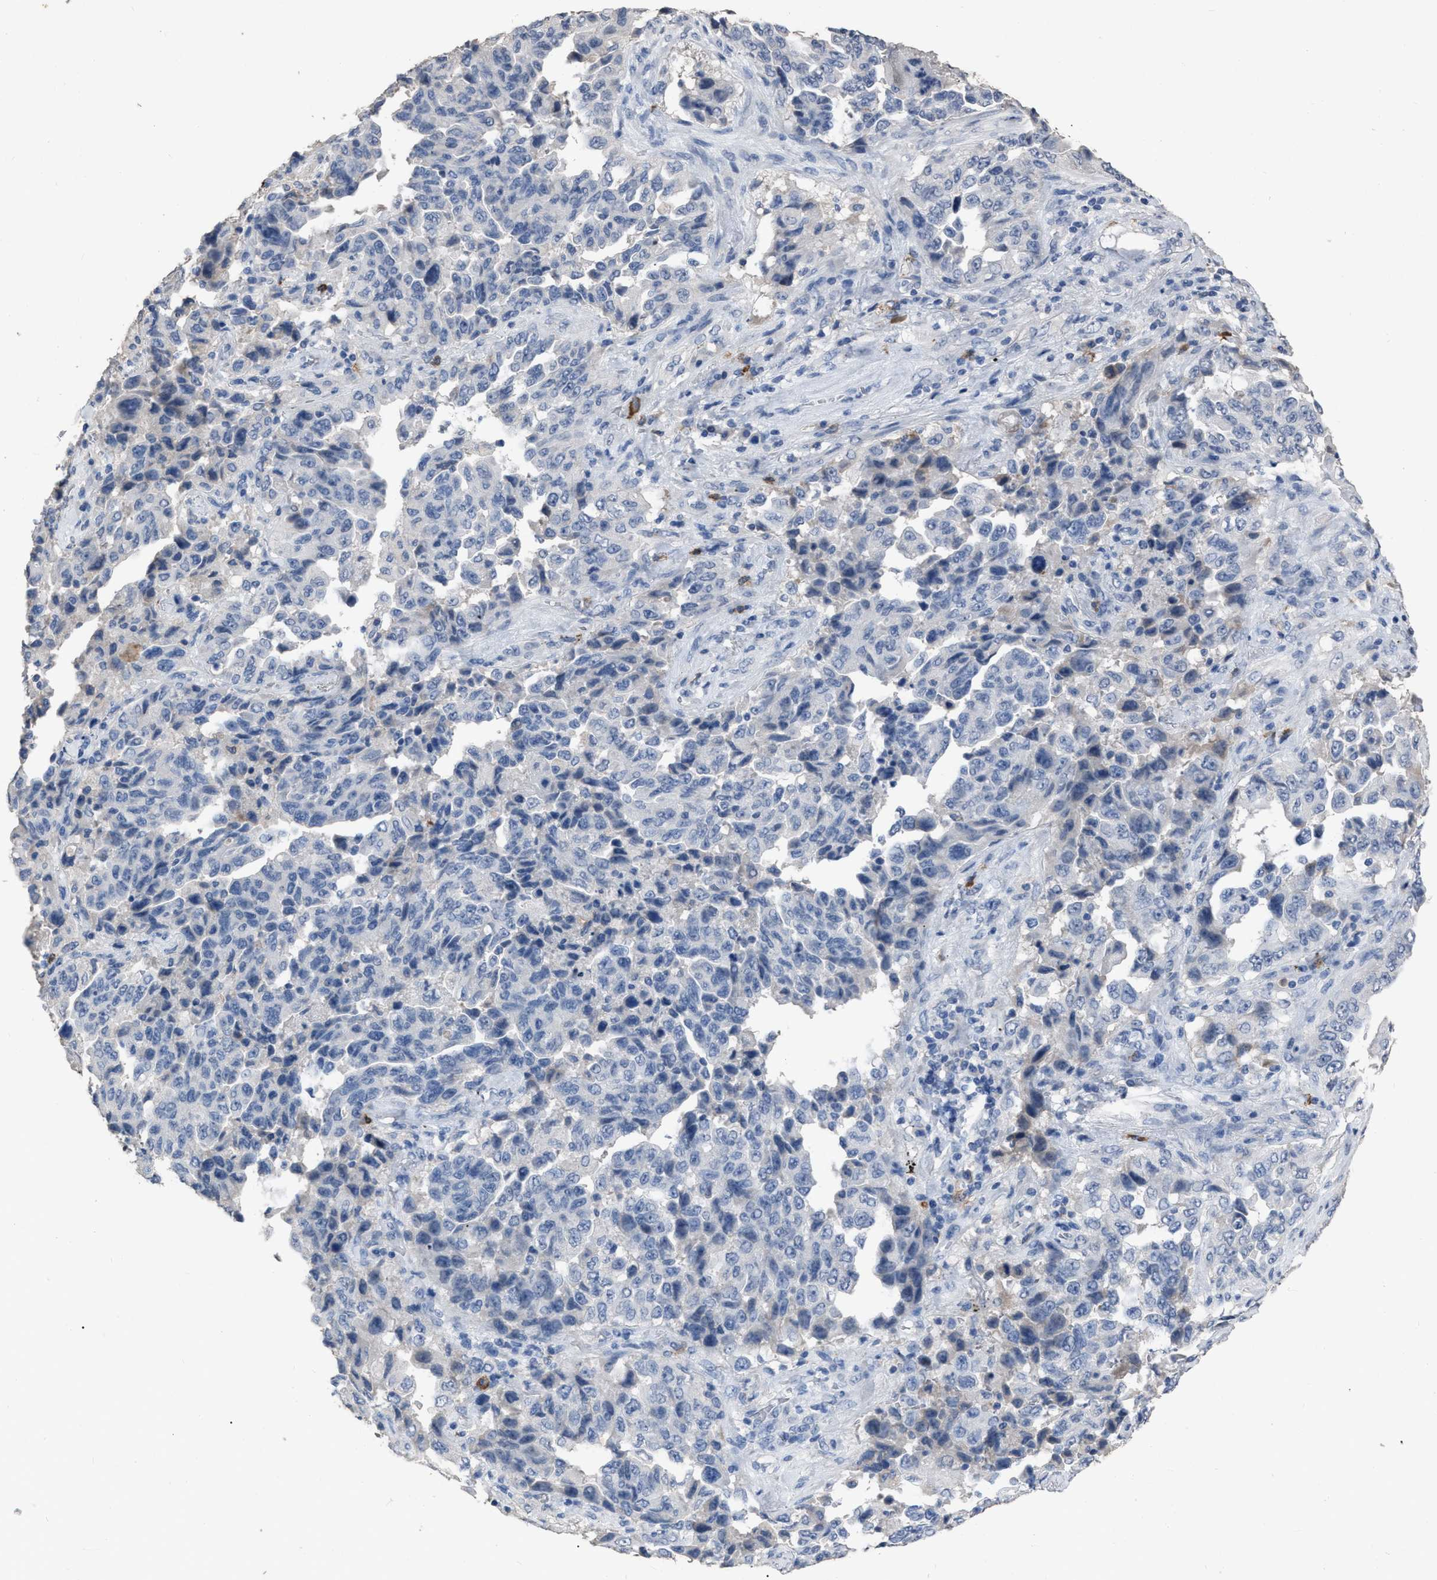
{"staining": {"intensity": "negative", "quantity": "none", "location": "none"}, "tissue": "lung cancer", "cell_type": "Tumor cells", "image_type": "cancer", "snomed": [{"axis": "morphology", "description": "Adenocarcinoma, NOS"}, {"axis": "topography", "description": "Lung"}], "caption": "This is an immunohistochemistry (IHC) micrograph of adenocarcinoma (lung). There is no expression in tumor cells.", "gene": "HABP2", "patient": {"sex": "female", "age": 51}}